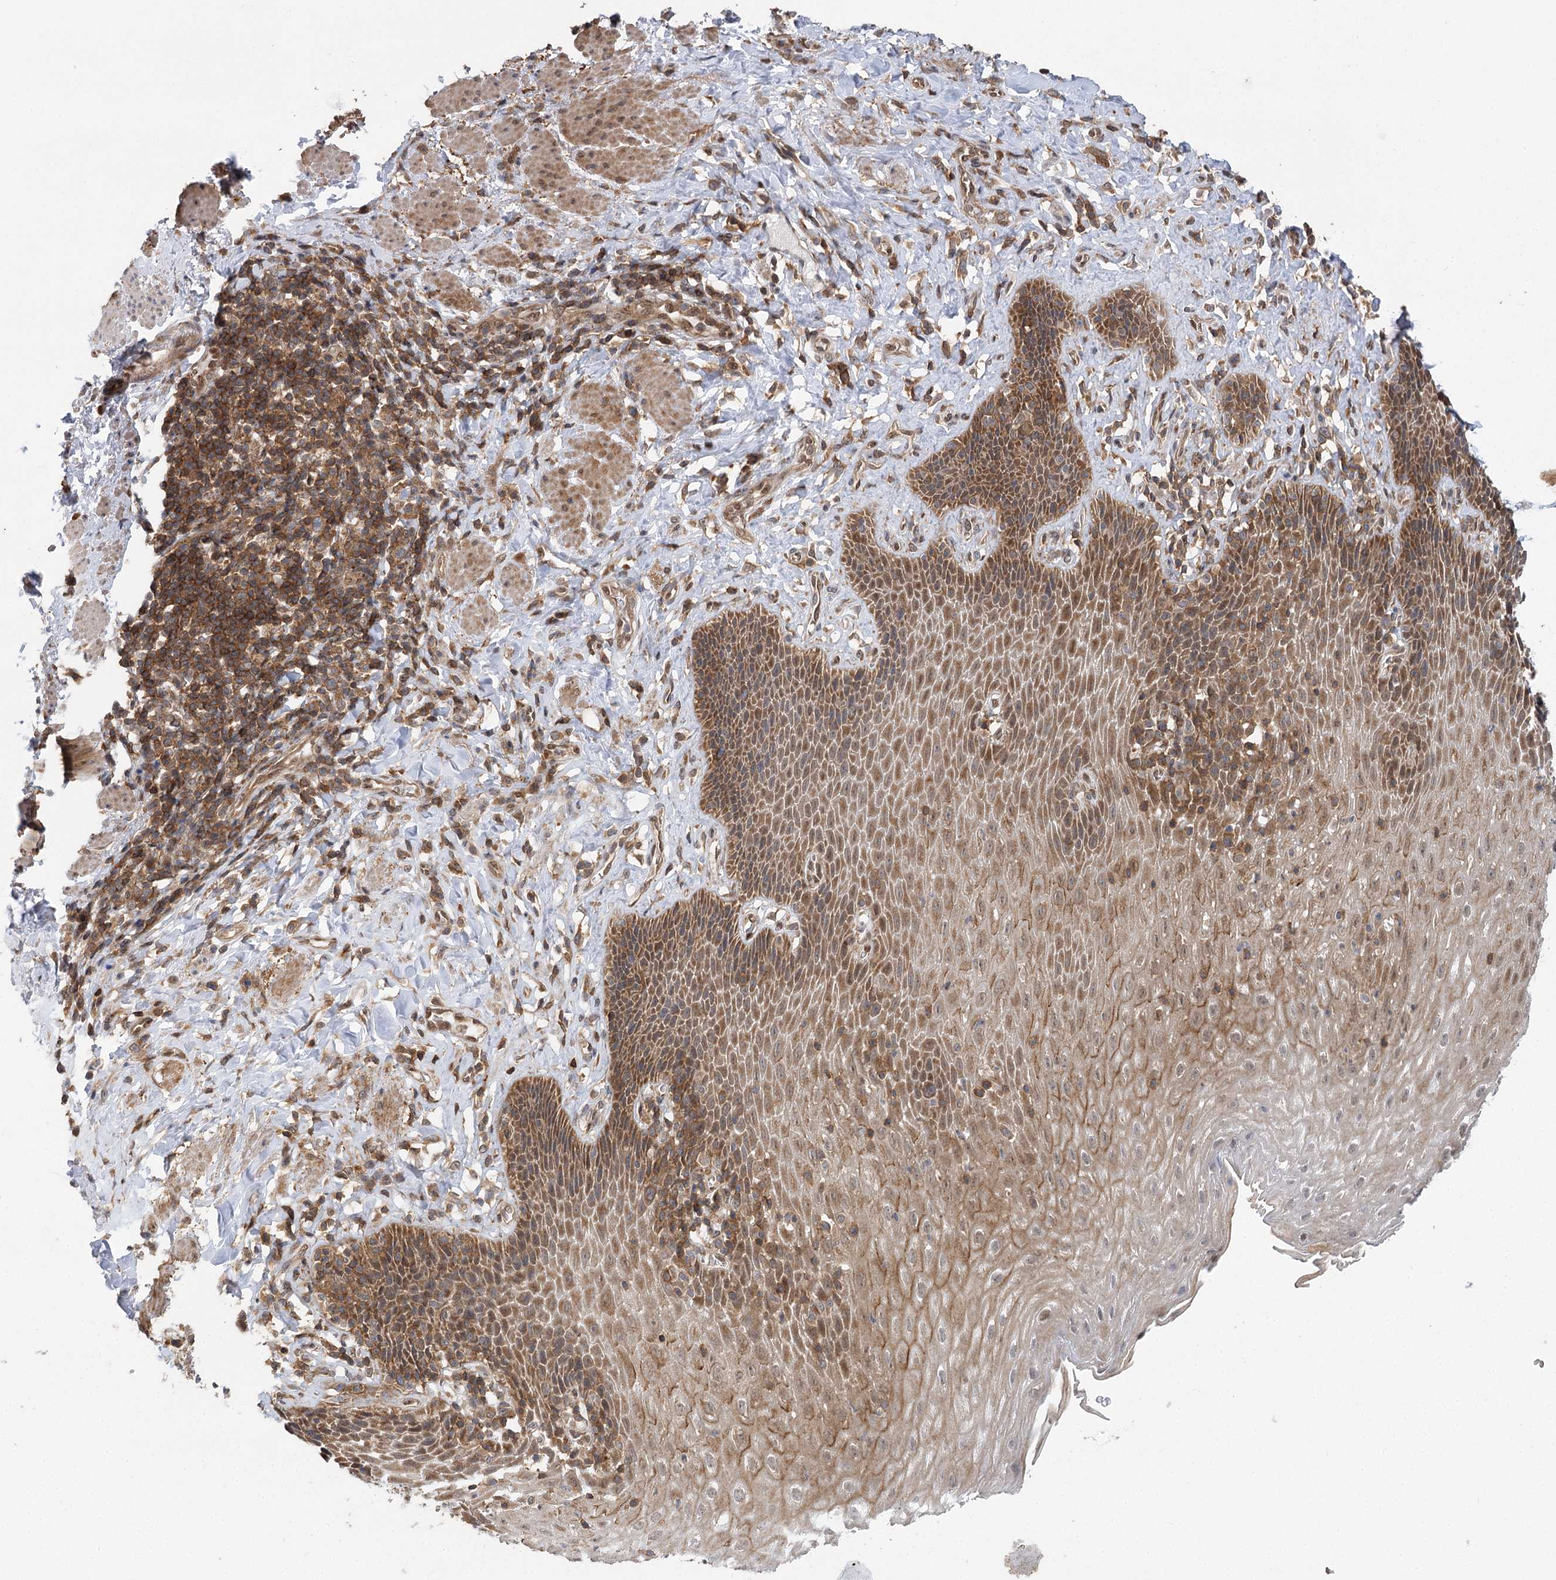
{"staining": {"intensity": "moderate", "quantity": ">75%", "location": "cytoplasmic/membranous"}, "tissue": "esophagus", "cell_type": "Squamous epithelial cells", "image_type": "normal", "snomed": [{"axis": "morphology", "description": "Normal tissue, NOS"}, {"axis": "topography", "description": "Esophagus"}], "caption": "A high-resolution histopathology image shows immunohistochemistry (IHC) staining of benign esophagus, which shows moderate cytoplasmic/membranous positivity in approximately >75% of squamous epithelial cells.", "gene": "C12orf4", "patient": {"sex": "female", "age": 61}}